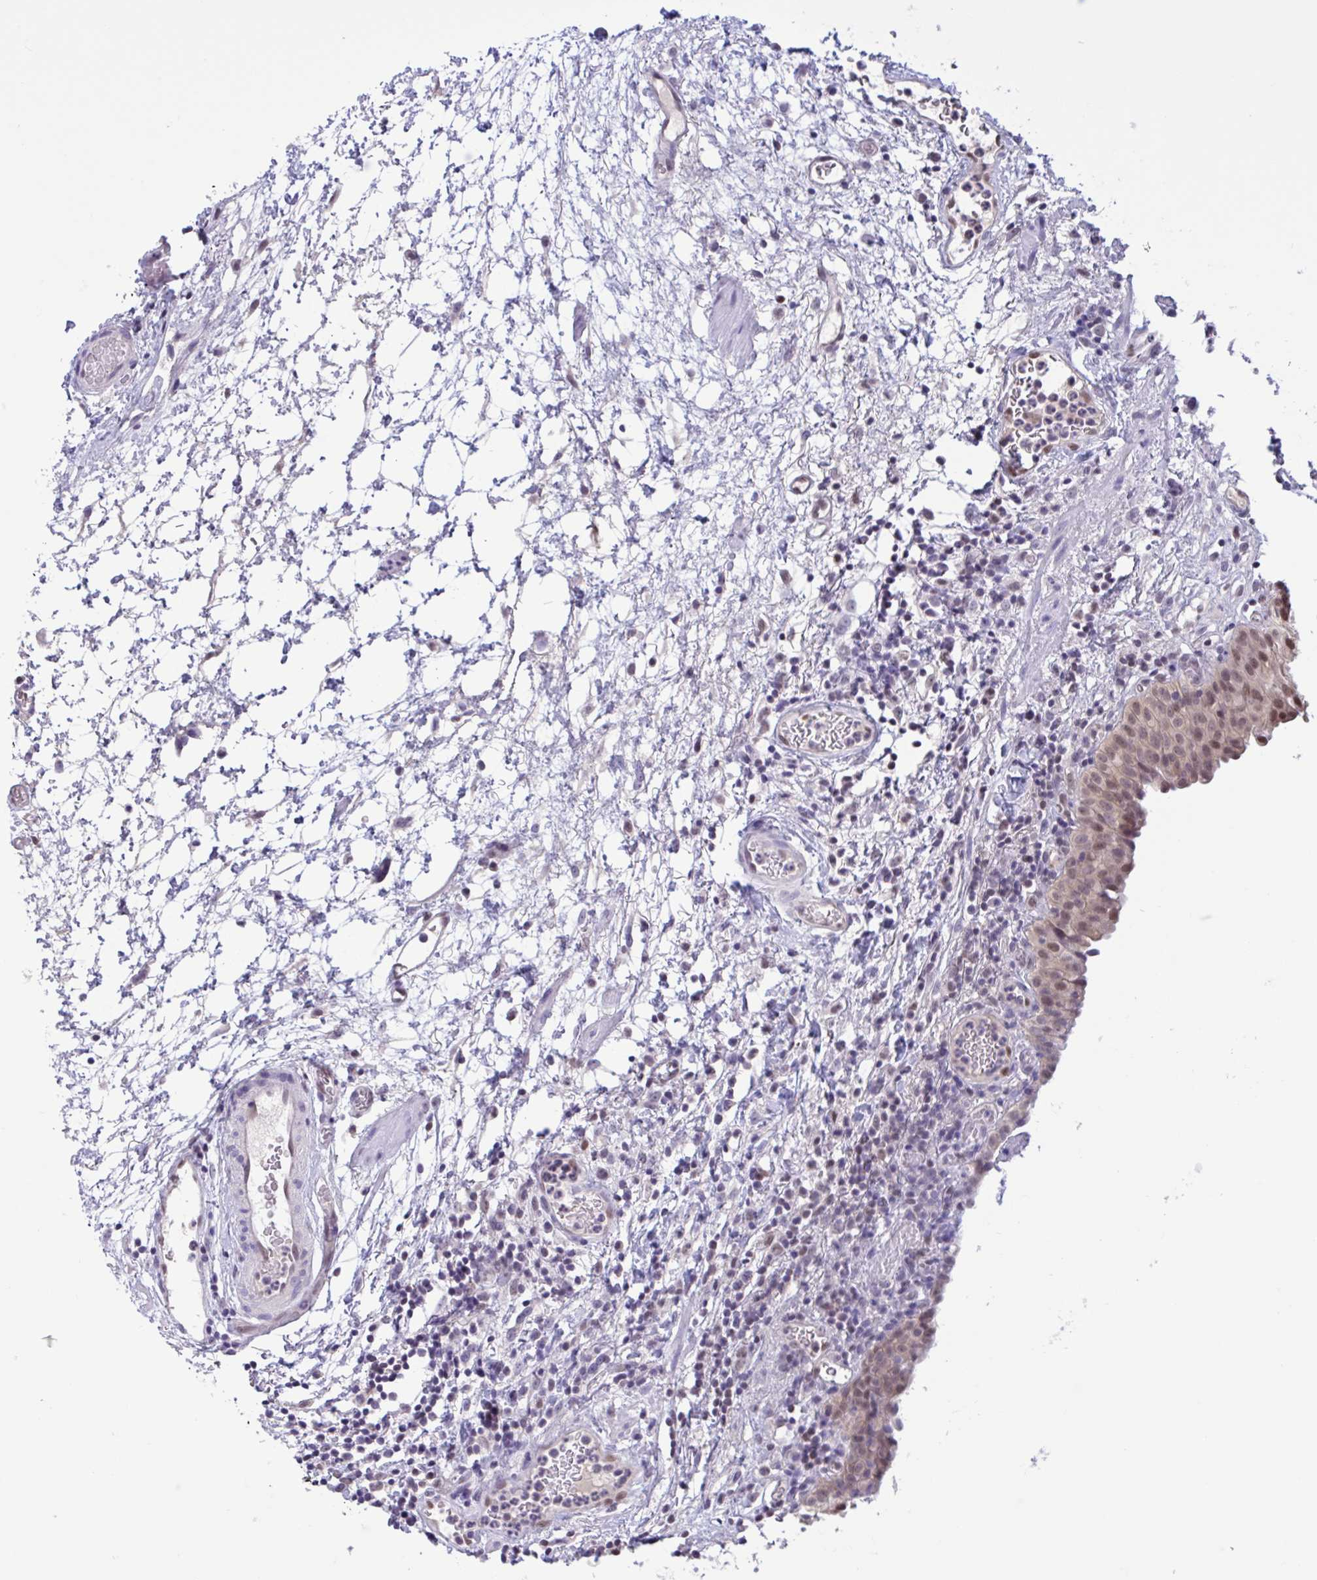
{"staining": {"intensity": "moderate", "quantity": ">75%", "location": "nuclear"}, "tissue": "urinary bladder", "cell_type": "Urothelial cells", "image_type": "normal", "snomed": [{"axis": "morphology", "description": "Normal tissue, NOS"}, {"axis": "morphology", "description": "Inflammation, NOS"}, {"axis": "topography", "description": "Urinary bladder"}], "caption": "The histopathology image demonstrates immunohistochemical staining of benign urinary bladder. There is moderate nuclear positivity is seen in approximately >75% of urothelial cells. (DAB IHC, brown staining for protein, blue staining for nuclei).", "gene": "RBL1", "patient": {"sex": "male", "age": 57}}